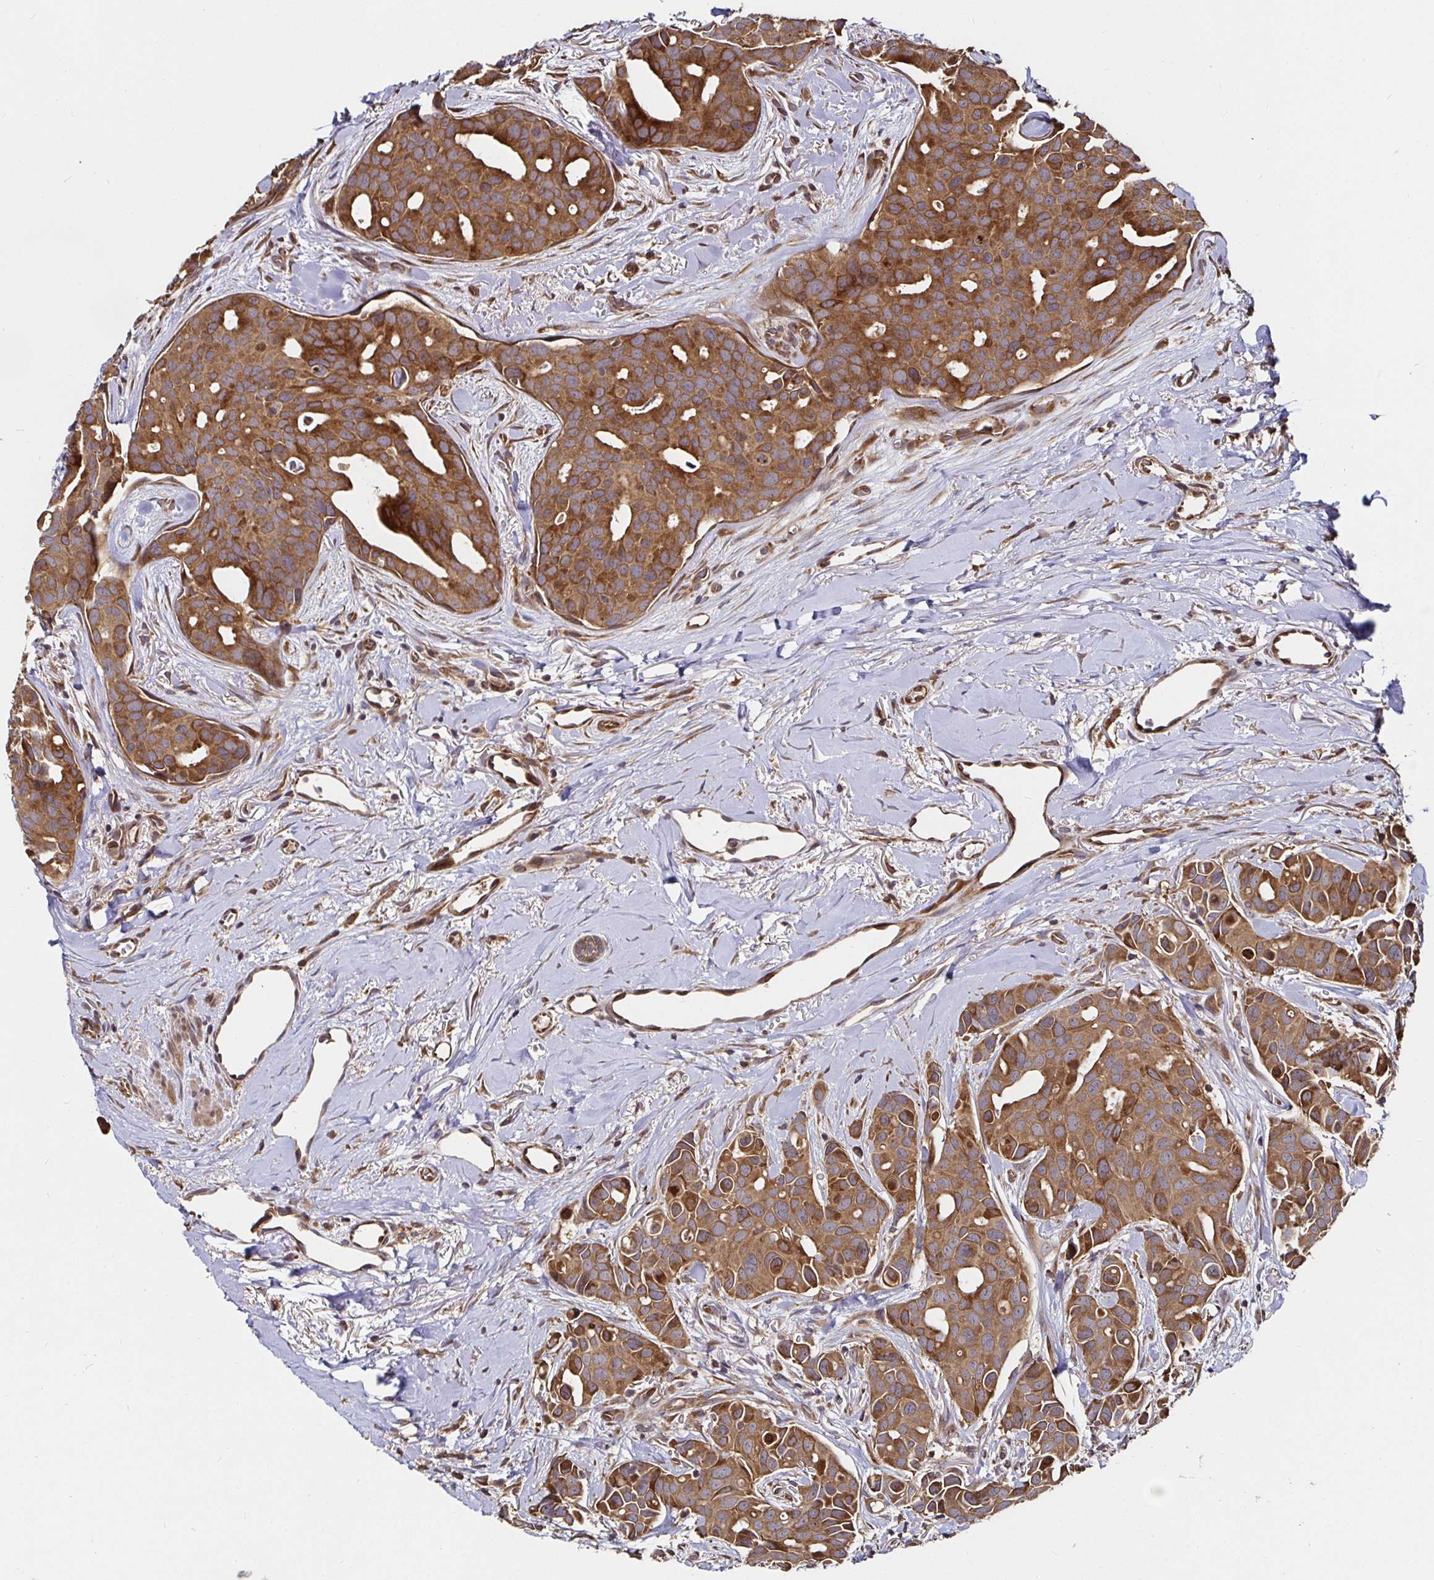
{"staining": {"intensity": "strong", "quantity": ">75%", "location": "cytoplasmic/membranous"}, "tissue": "breast cancer", "cell_type": "Tumor cells", "image_type": "cancer", "snomed": [{"axis": "morphology", "description": "Duct carcinoma"}, {"axis": "topography", "description": "Breast"}], "caption": "A micrograph showing strong cytoplasmic/membranous positivity in about >75% of tumor cells in breast cancer, as visualized by brown immunohistochemical staining.", "gene": "MLST8", "patient": {"sex": "female", "age": 54}}